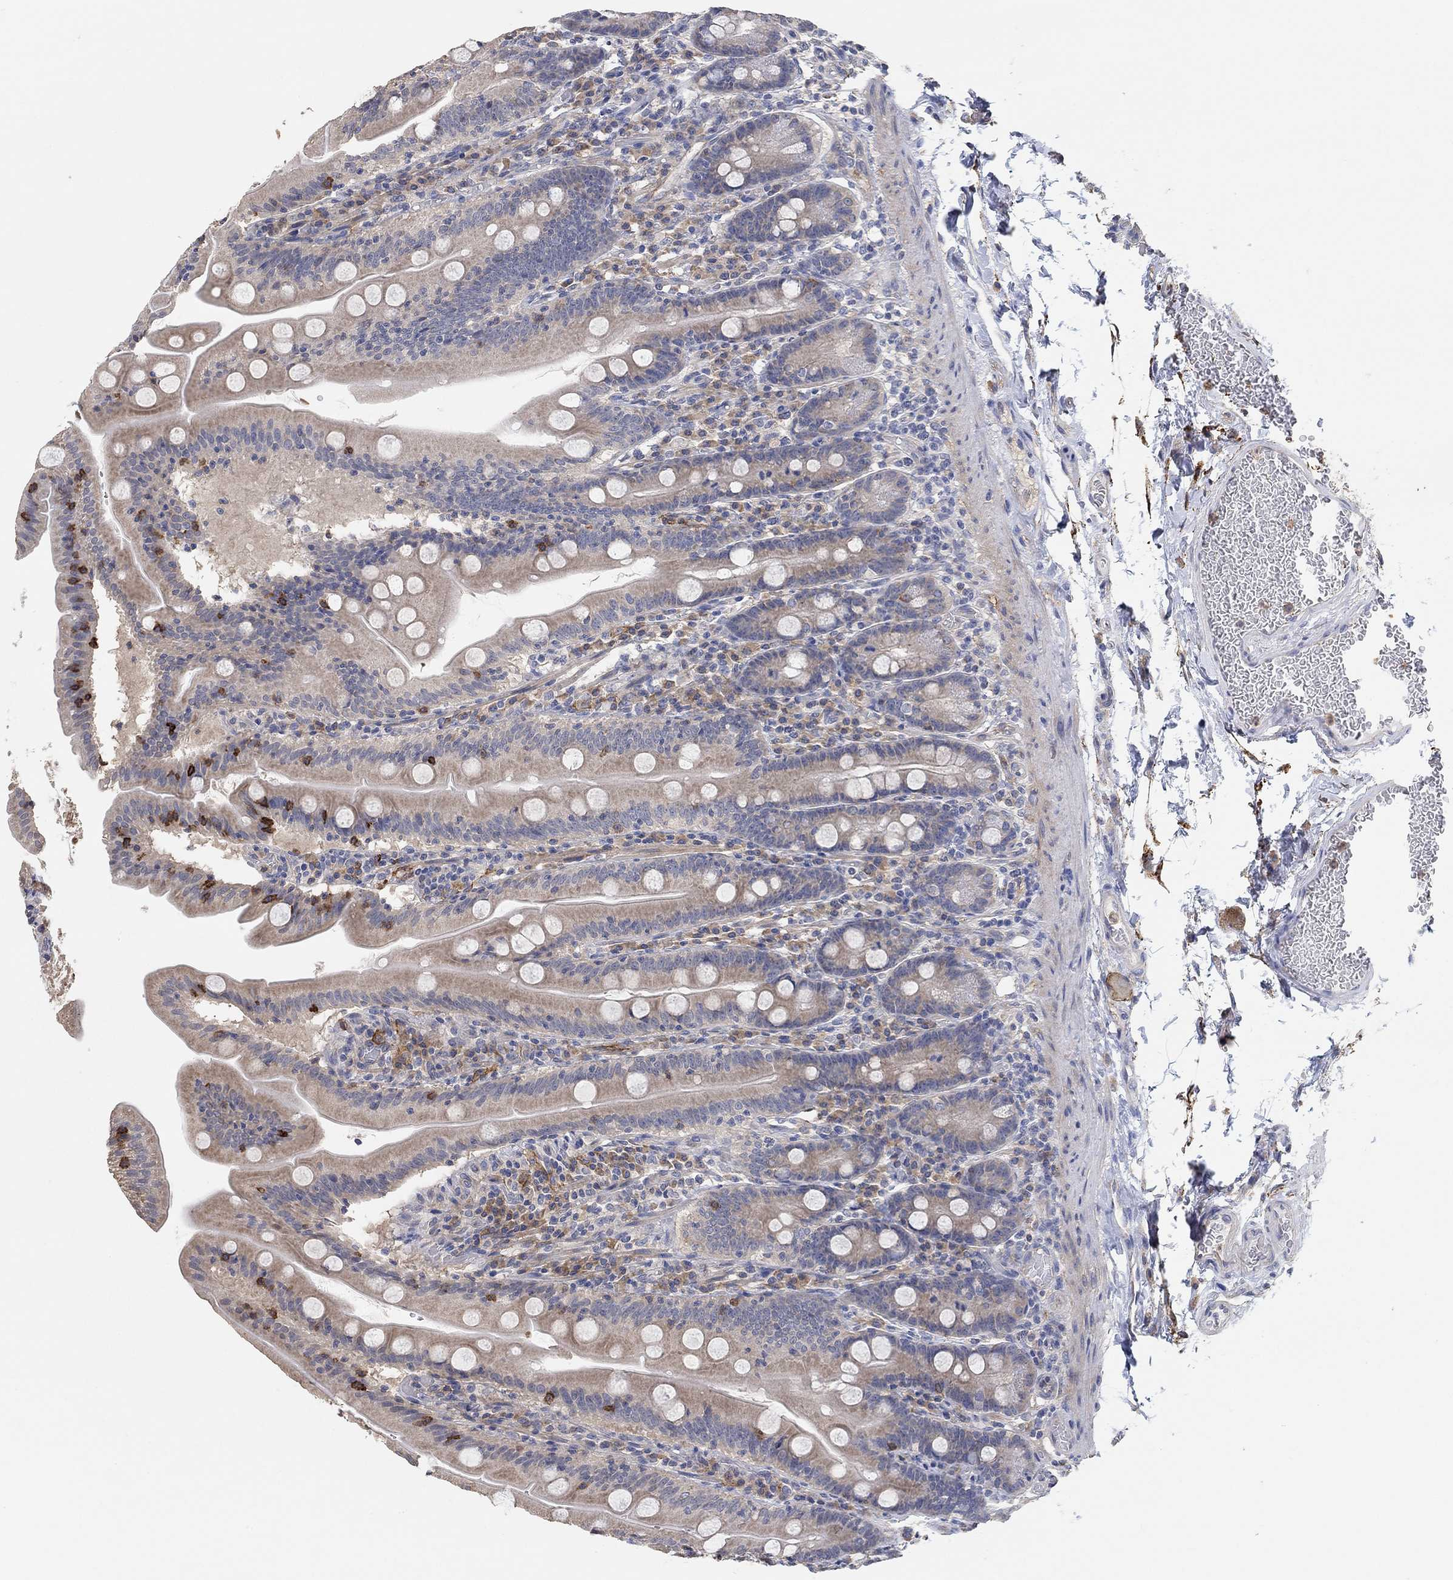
{"staining": {"intensity": "negative", "quantity": "none", "location": "none"}, "tissue": "small intestine", "cell_type": "Glandular cells", "image_type": "normal", "snomed": [{"axis": "morphology", "description": "Normal tissue, NOS"}, {"axis": "topography", "description": "Small intestine"}], "caption": "A photomicrograph of small intestine stained for a protein exhibits no brown staining in glandular cells. (Brightfield microscopy of DAB (3,3'-diaminobenzidine) immunohistochemistry at high magnification).", "gene": "SYT16", "patient": {"sex": "male", "age": 37}}